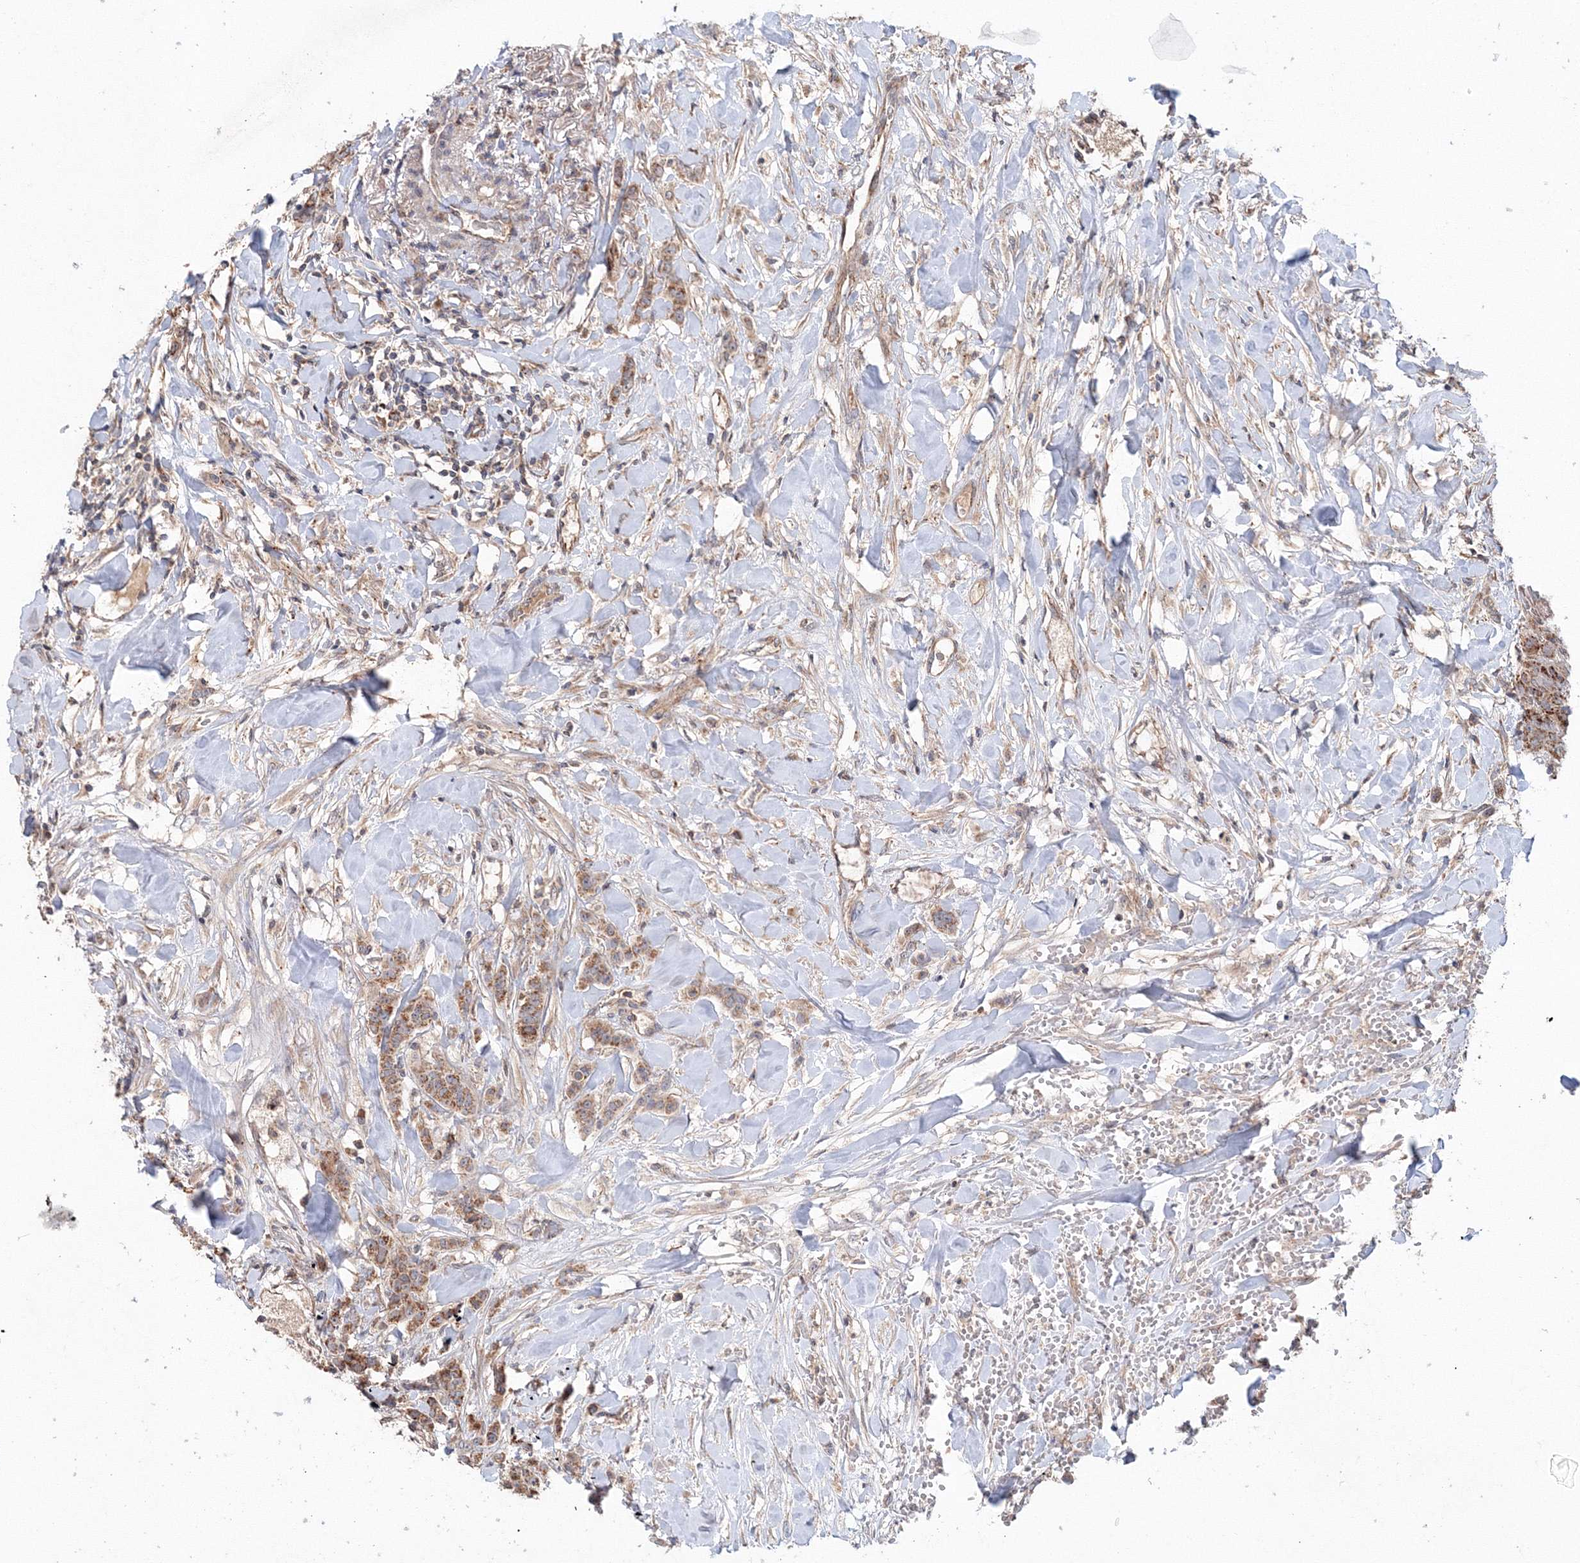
{"staining": {"intensity": "moderate", "quantity": ">75%", "location": "cytoplasmic/membranous"}, "tissue": "breast cancer", "cell_type": "Tumor cells", "image_type": "cancer", "snomed": [{"axis": "morphology", "description": "Duct carcinoma"}, {"axis": "topography", "description": "Breast"}], "caption": "A medium amount of moderate cytoplasmic/membranous positivity is seen in approximately >75% of tumor cells in breast cancer (infiltrating ductal carcinoma) tissue.", "gene": "NOA1", "patient": {"sex": "female", "age": 40}}